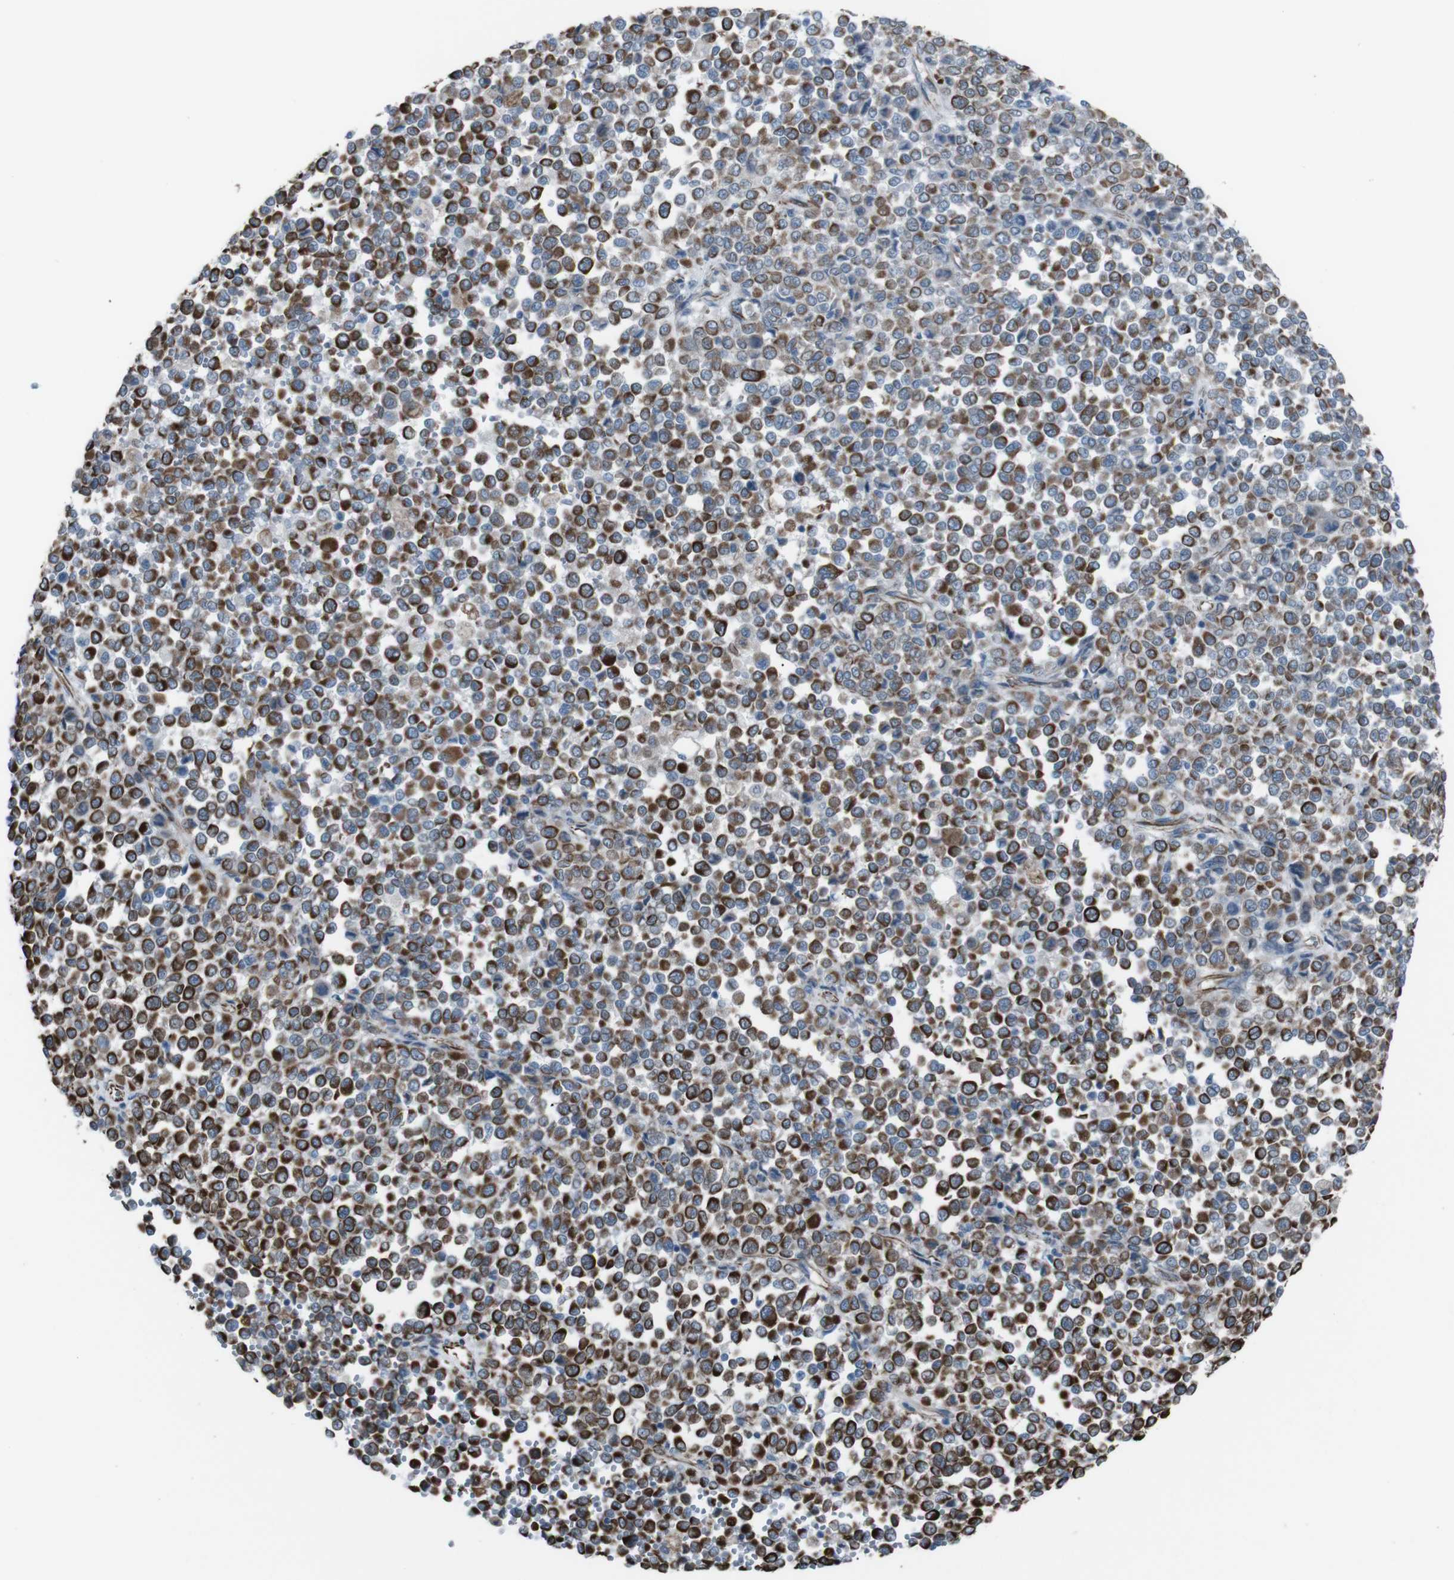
{"staining": {"intensity": "strong", "quantity": "25%-75%", "location": "cytoplasmic/membranous"}, "tissue": "melanoma", "cell_type": "Tumor cells", "image_type": "cancer", "snomed": [{"axis": "morphology", "description": "Malignant melanoma, Metastatic site"}, {"axis": "topography", "description": "Pancreas"}], "caption": "Protein staining of melanoma tissue displays strong cytoplasmic/membranous positivity in approximately 25%-75% of tumor cells. The protein is shown in brown color, while the nuclei are stained blue.", "gene": "ZDHHC6", "patient": {"sex": "female", "age": 30}}